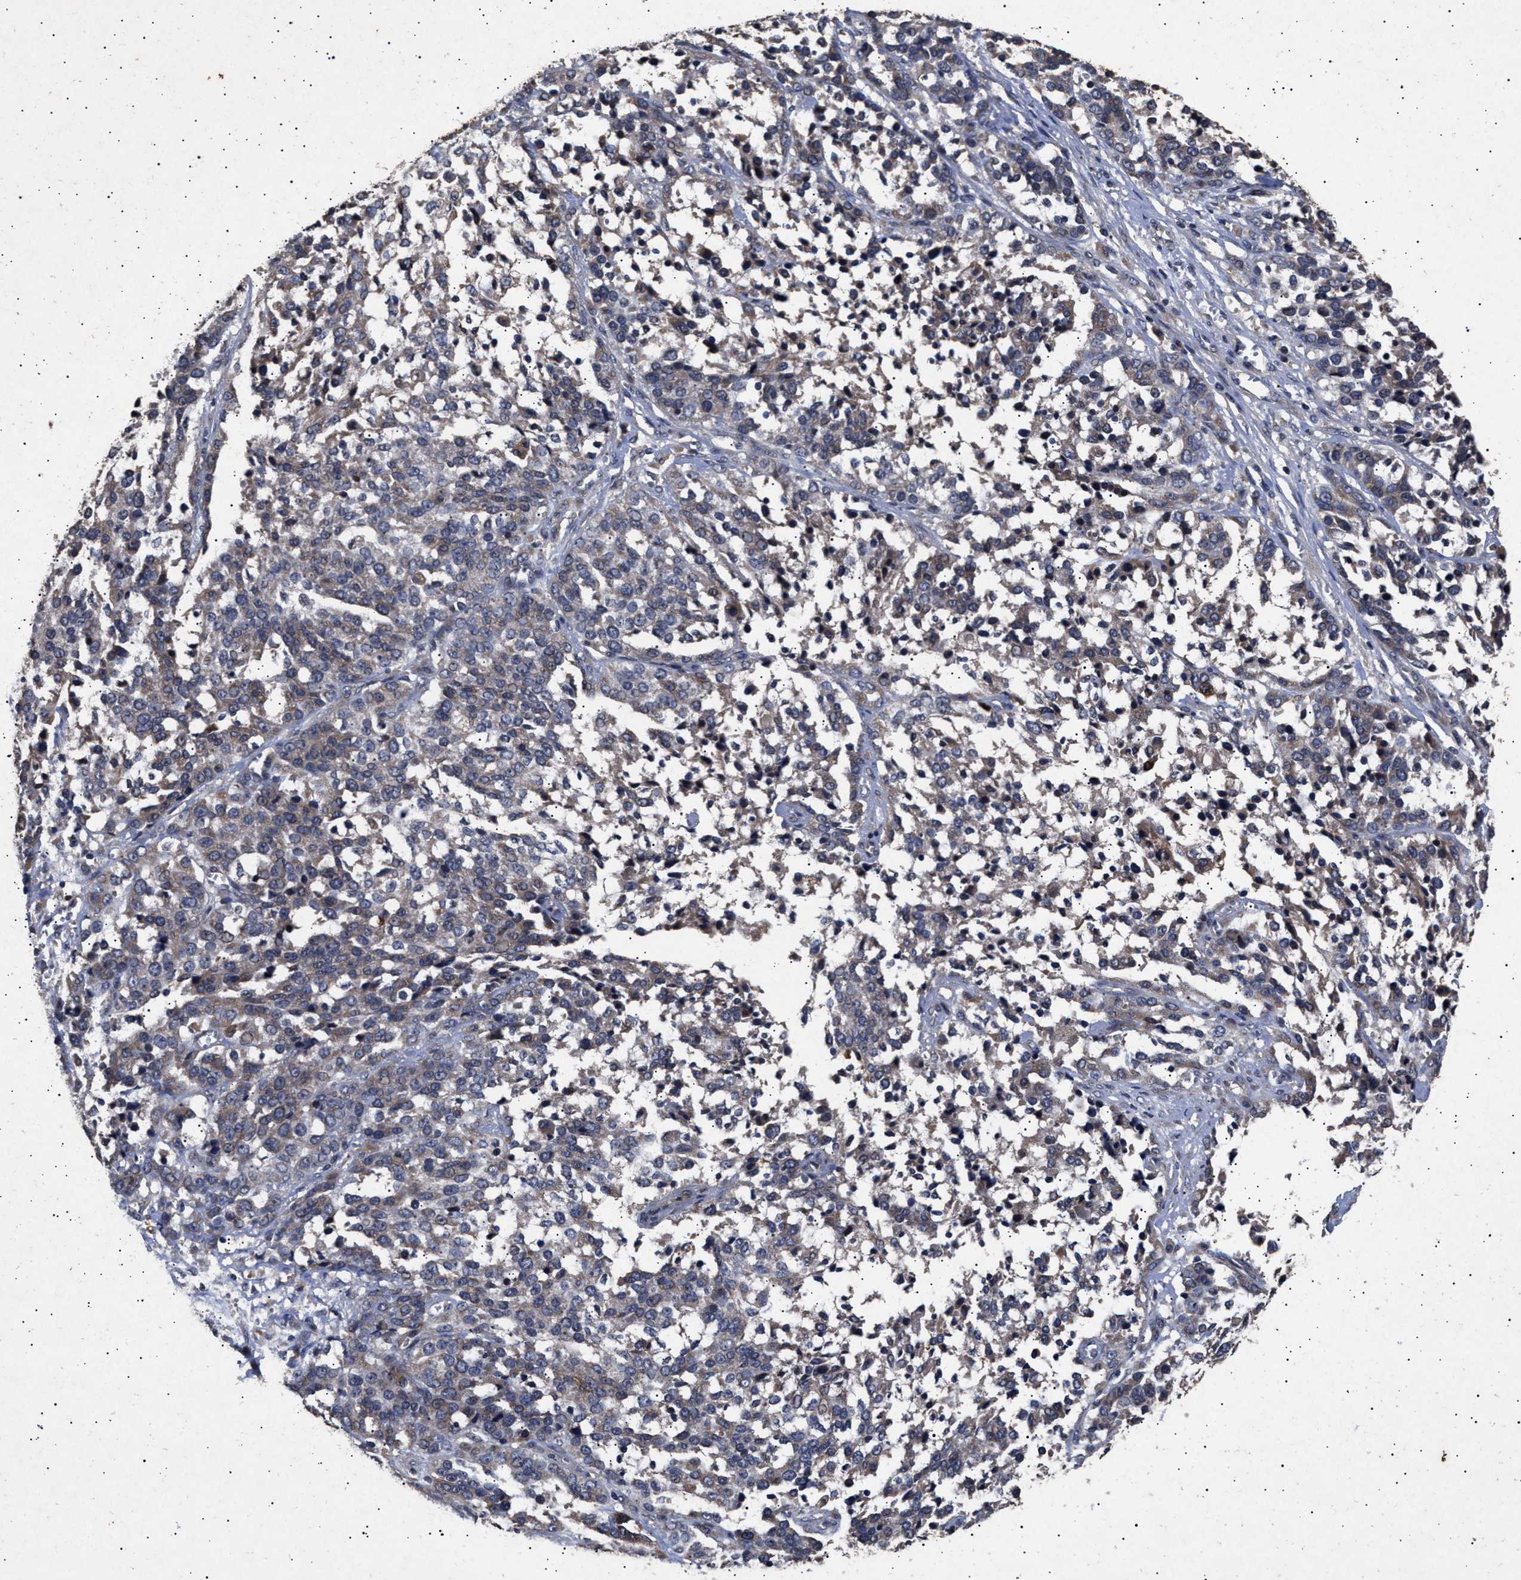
{"staining": {"intensity": "weak", "quantity": "<25%", "location": "cytoplasmic/membranous"}, "tissue": "ovarian cancer", "cell_type": "Tumor cells", "image_type": "cancer", "snomed": [{"axis": "morphology", "description": "Cystadenocarcinoma, serous, NOS"}, {"axis": "topography", "description": "Ovary"}], "caption": "The histopathology image displays no staining of tumor cells in ovarian cancer (serous cystadenocarcinoma).", "gene": "ITGB5", "patient": {"sex": "female", "age": 44}}